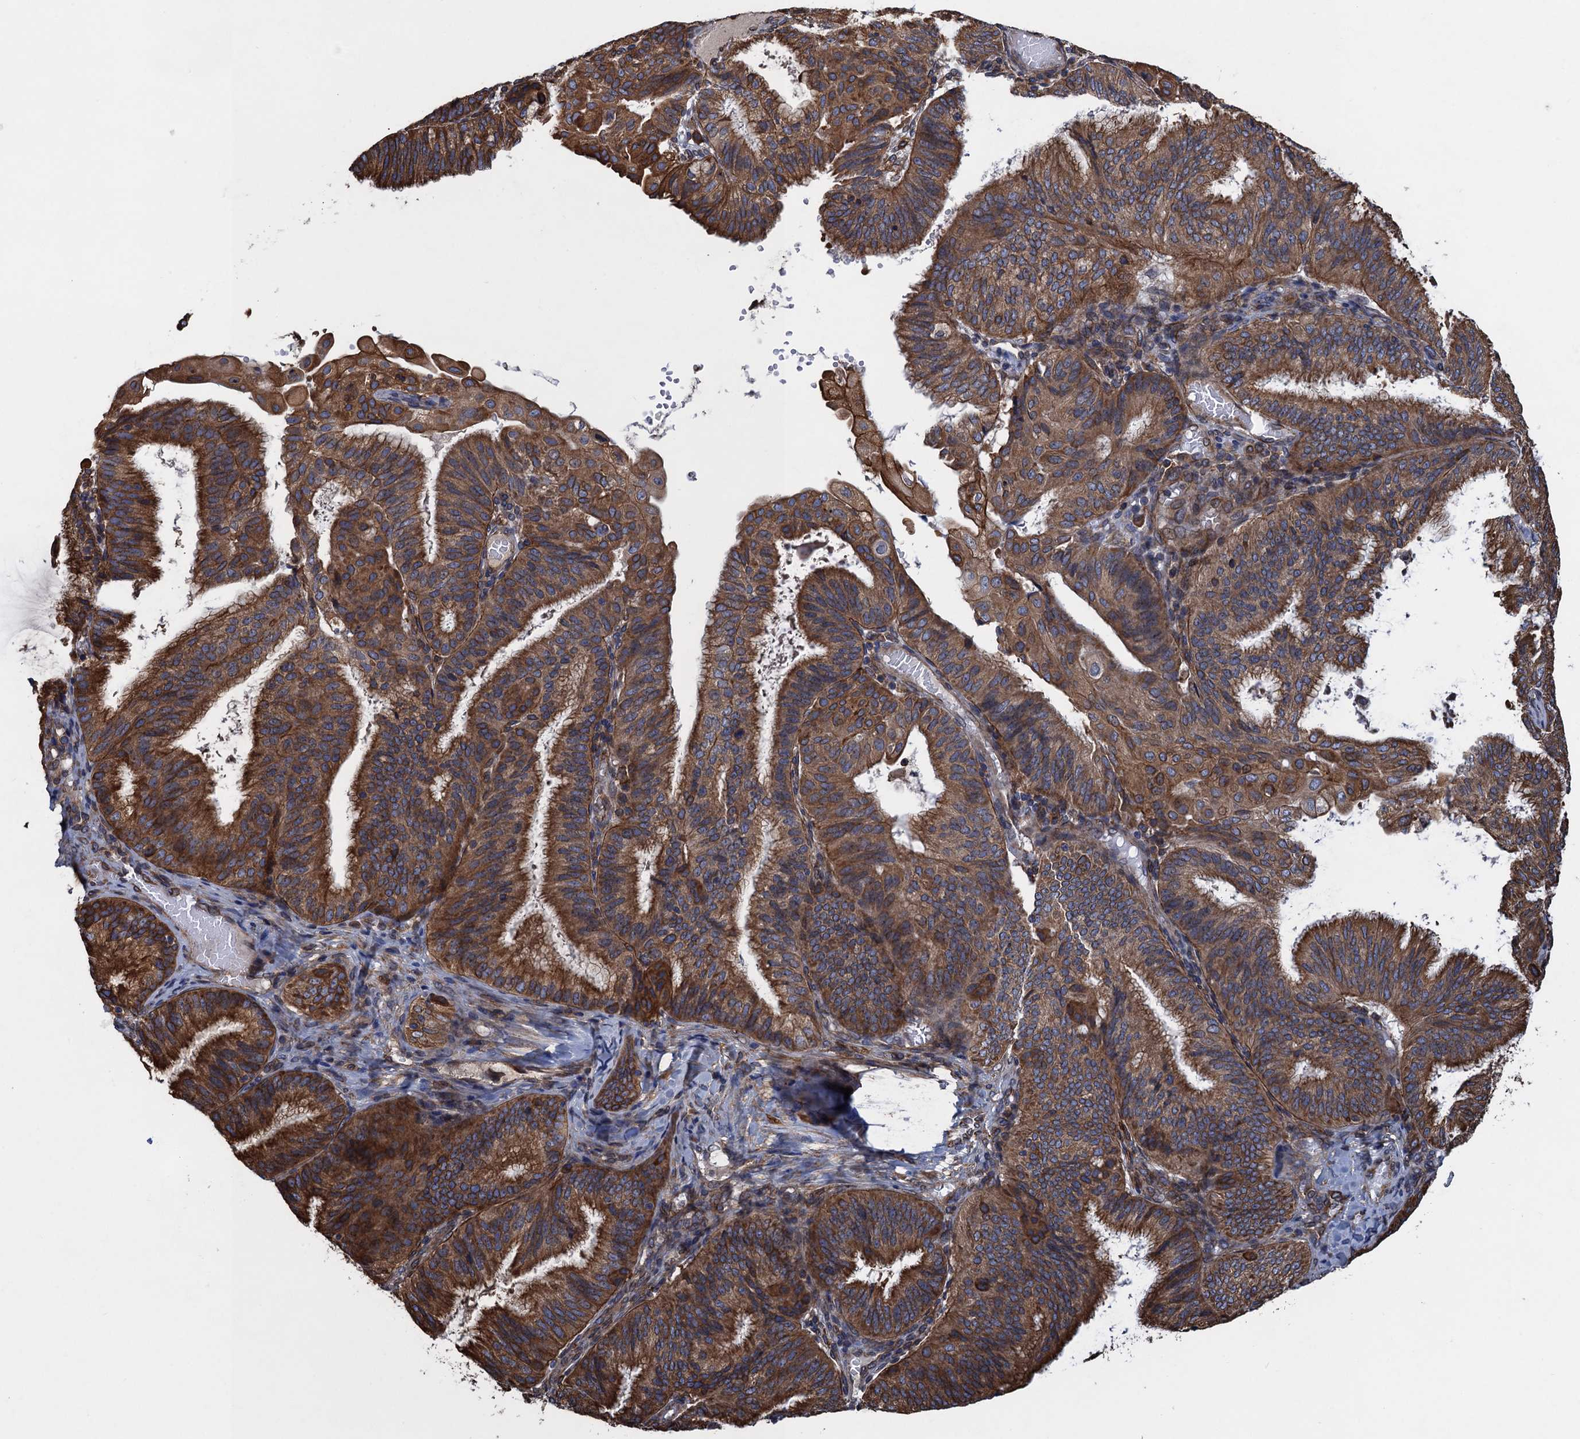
{"staining": {"intensity": "moderate", "quantity": ">75%", "location": "cytoplasmic/membranous"}, "tissue": "endometrial cancer", "cell_type": "Tumor cells", "image_type": "cancer", "snomed": [{"axis": "morphology", "description": "Adenocarcinoma, NOS"}, {"axis": "topography", "description": "Endometrium"}], "caption": "DAB immunohistochemical staining of human endometrial cancer demonstrates moderate cytoplasmic/membranous protein positivity in about >75% of tumor cells.", "gene": "ARMC5", "patient": {"sex": "female", "age": 49}}